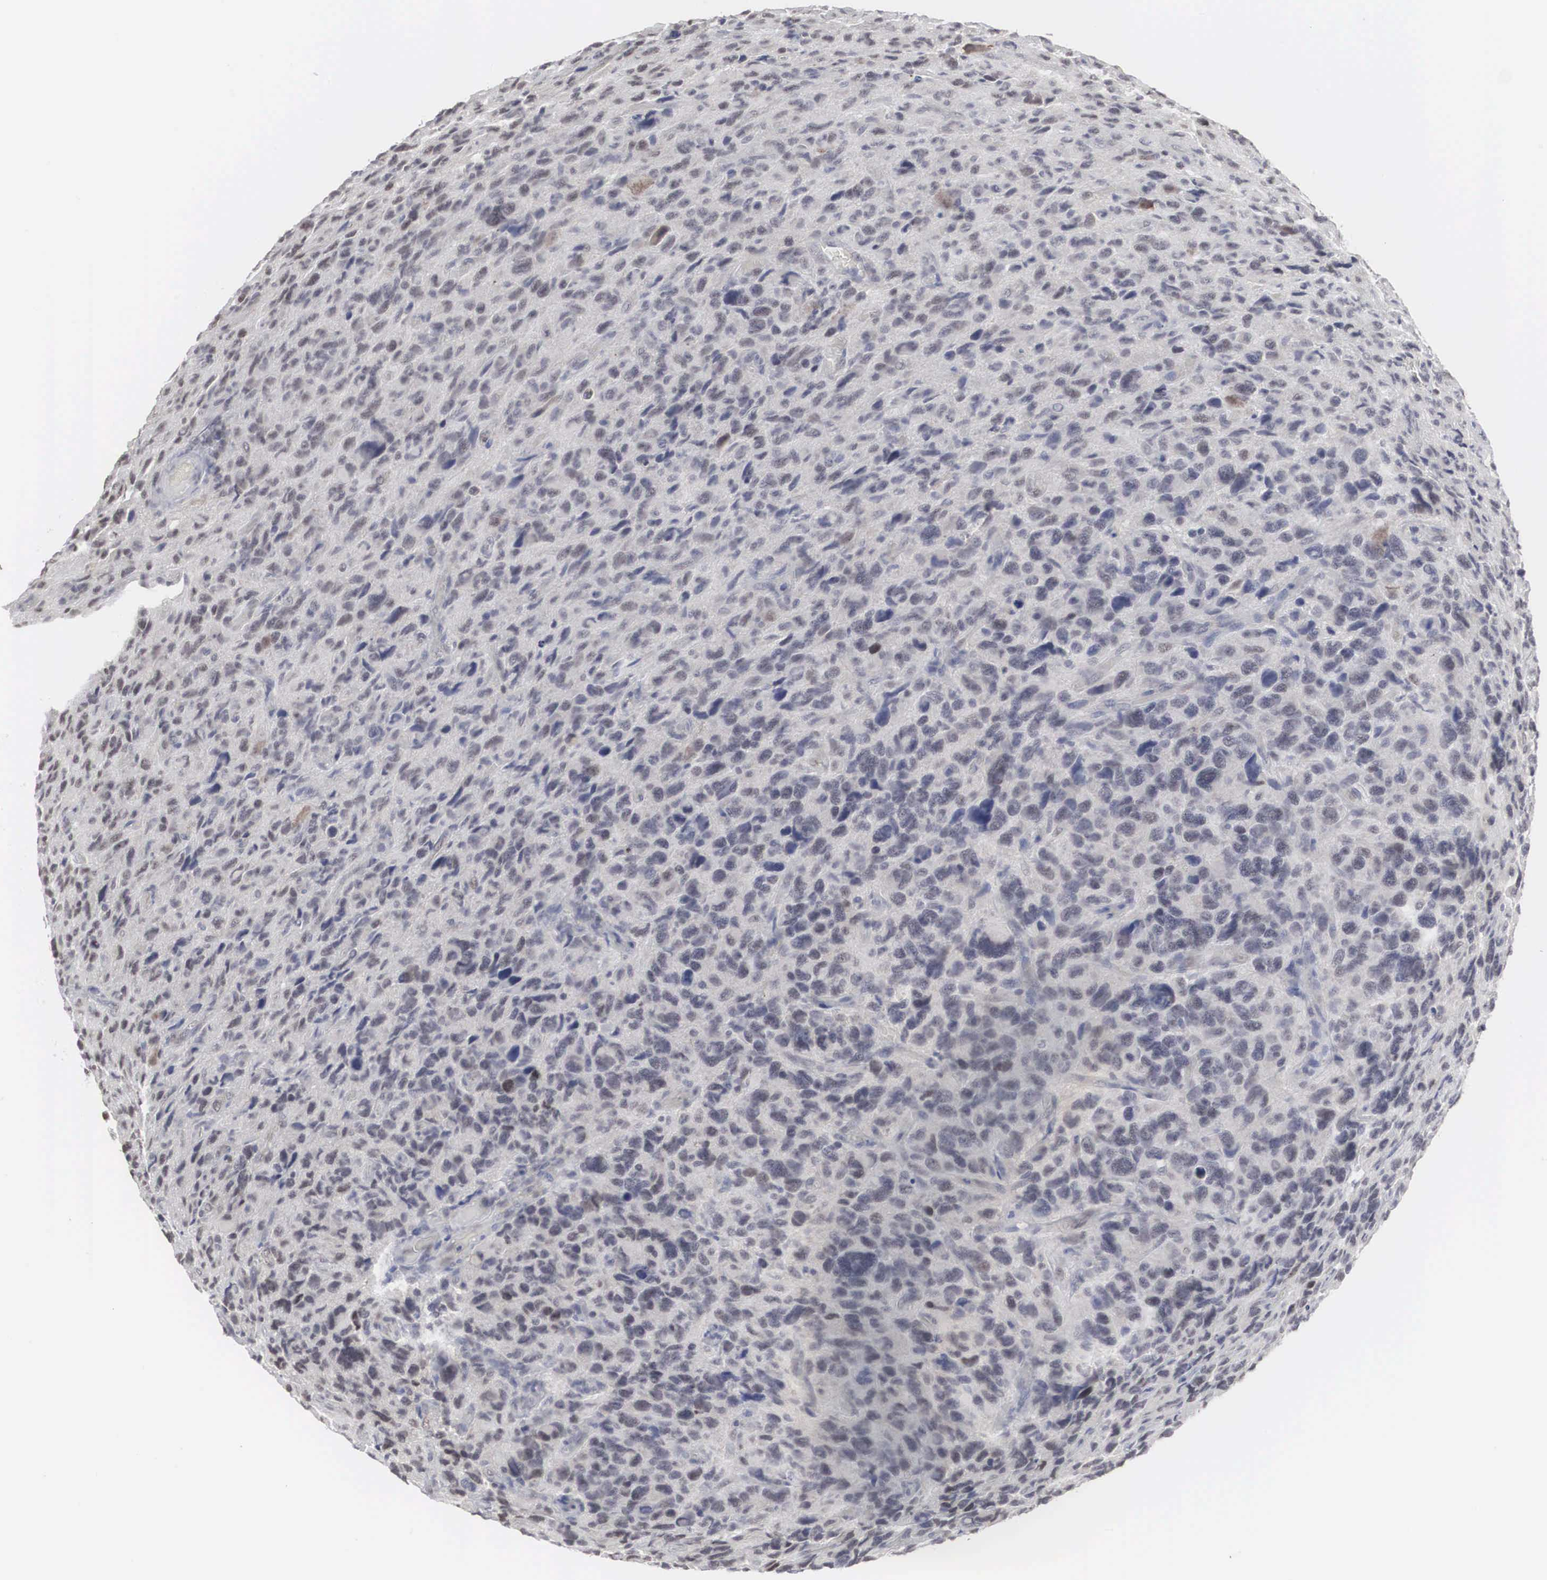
{"staining": {"intensity": "negative", "quantity": "none", "location": "none"}, "tissue": "glioma", "cell_type": "Tumor cells", "image_type": "cancer", "snomed": [{"axis": "morphology", "description": "Glioma, malignant, High grade"}, {"axis": "topography", "description": "Brain"}], "caption": "Immunohistochemistry (IHC) of glioma demonstrates no staining in tumor cells.", "gene": "AUTS2", "patient": {"sex": "female", "age": 60}}